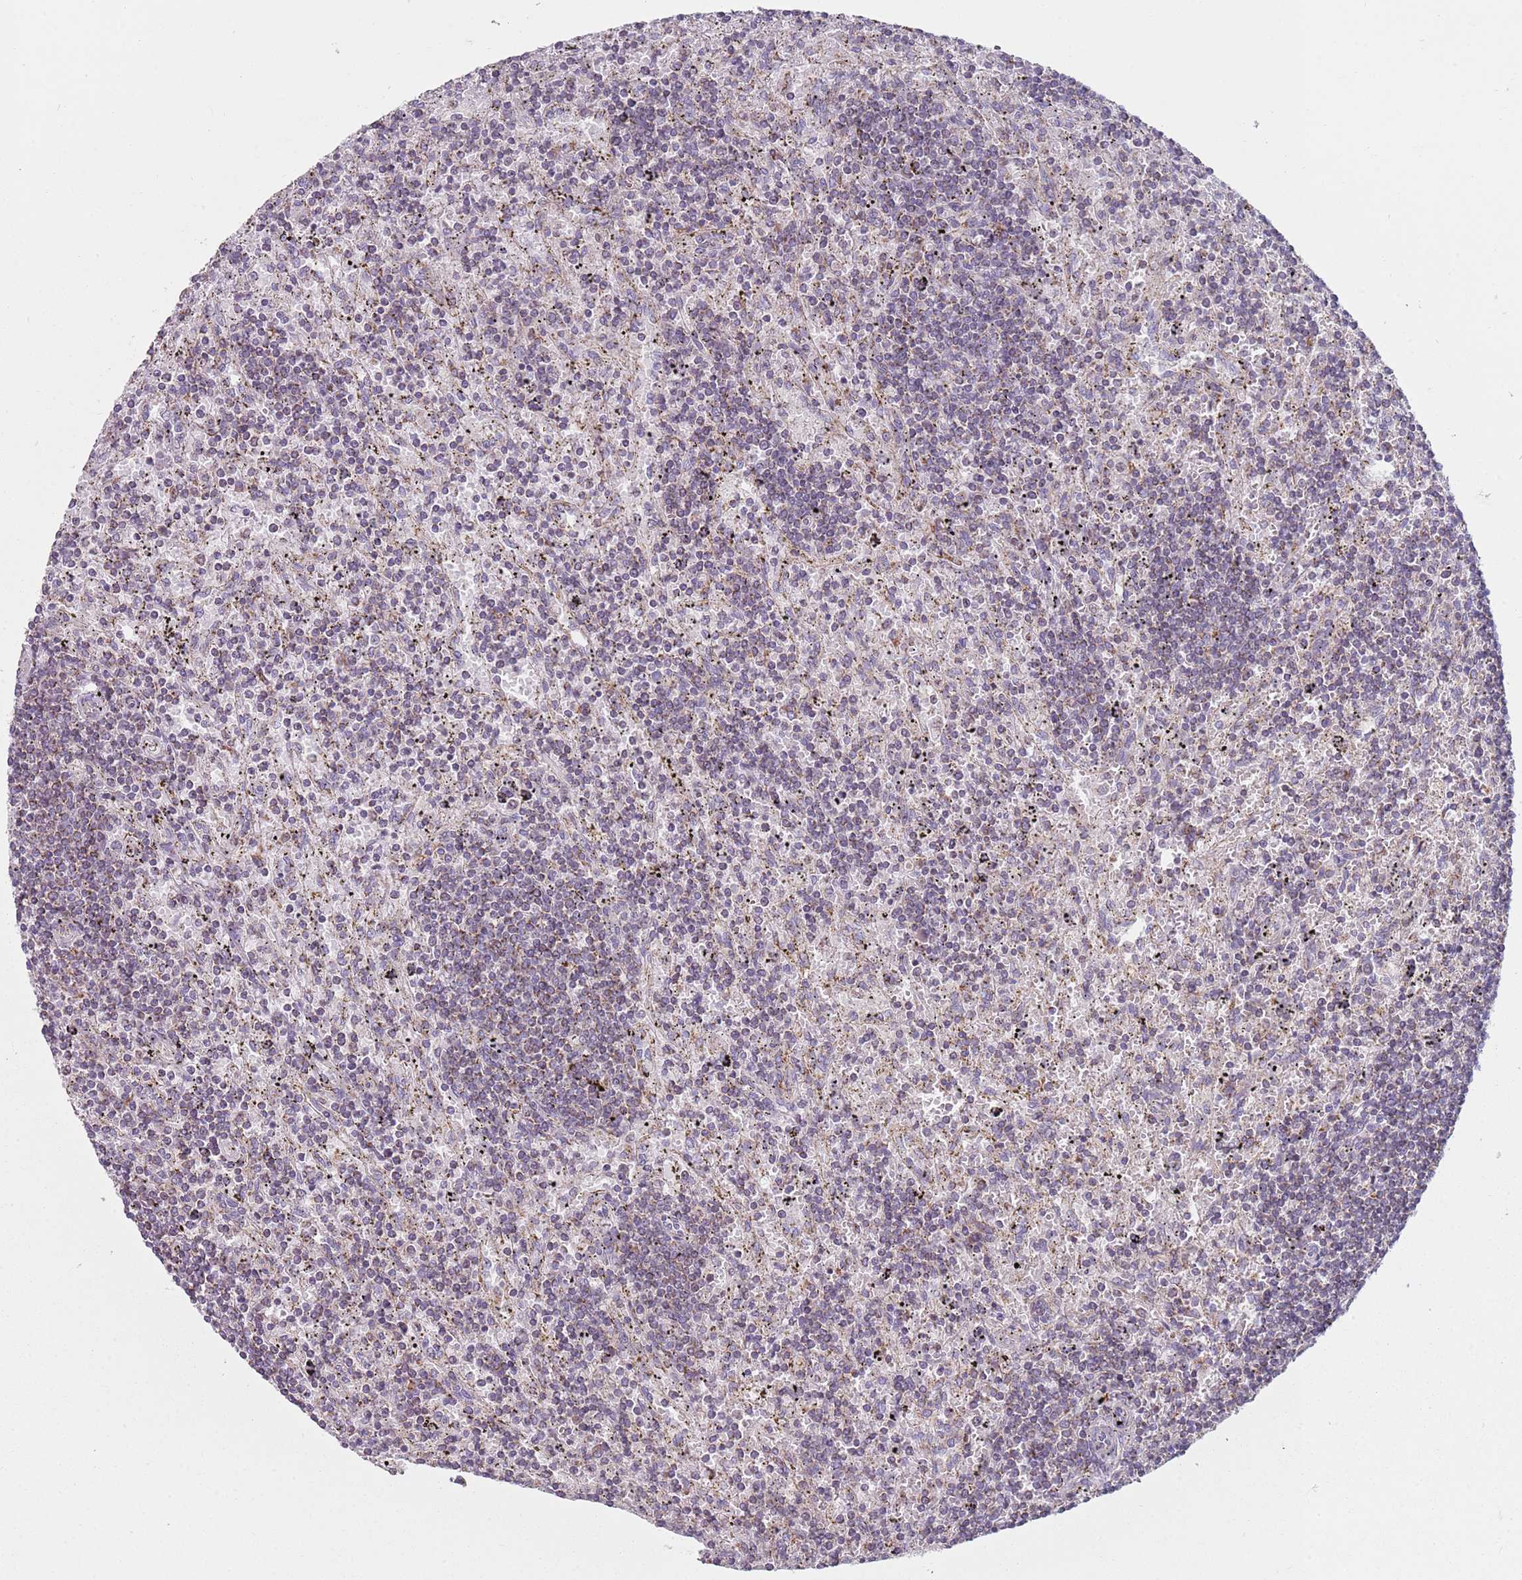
{"staining": {"intensity": "negative", "quantity": "none", "location": "none"}, "tissue": "lymphoma", "cell_type": "Tumor cells", "image_type": "cancer", "snomed": [{"axis": "morphology", "description": "Malignant lymphoma, non-Hodgkin's type, Low grade"}, {"axis": "topography", "description": "Spleen"}], "caption": "Tumor cells are negative for protein expression in human malignant lymphoma, non-Hodgkin's type (low-grade).", "gene": "GAS8", "patient": {"sex": "male", "age": 76}}